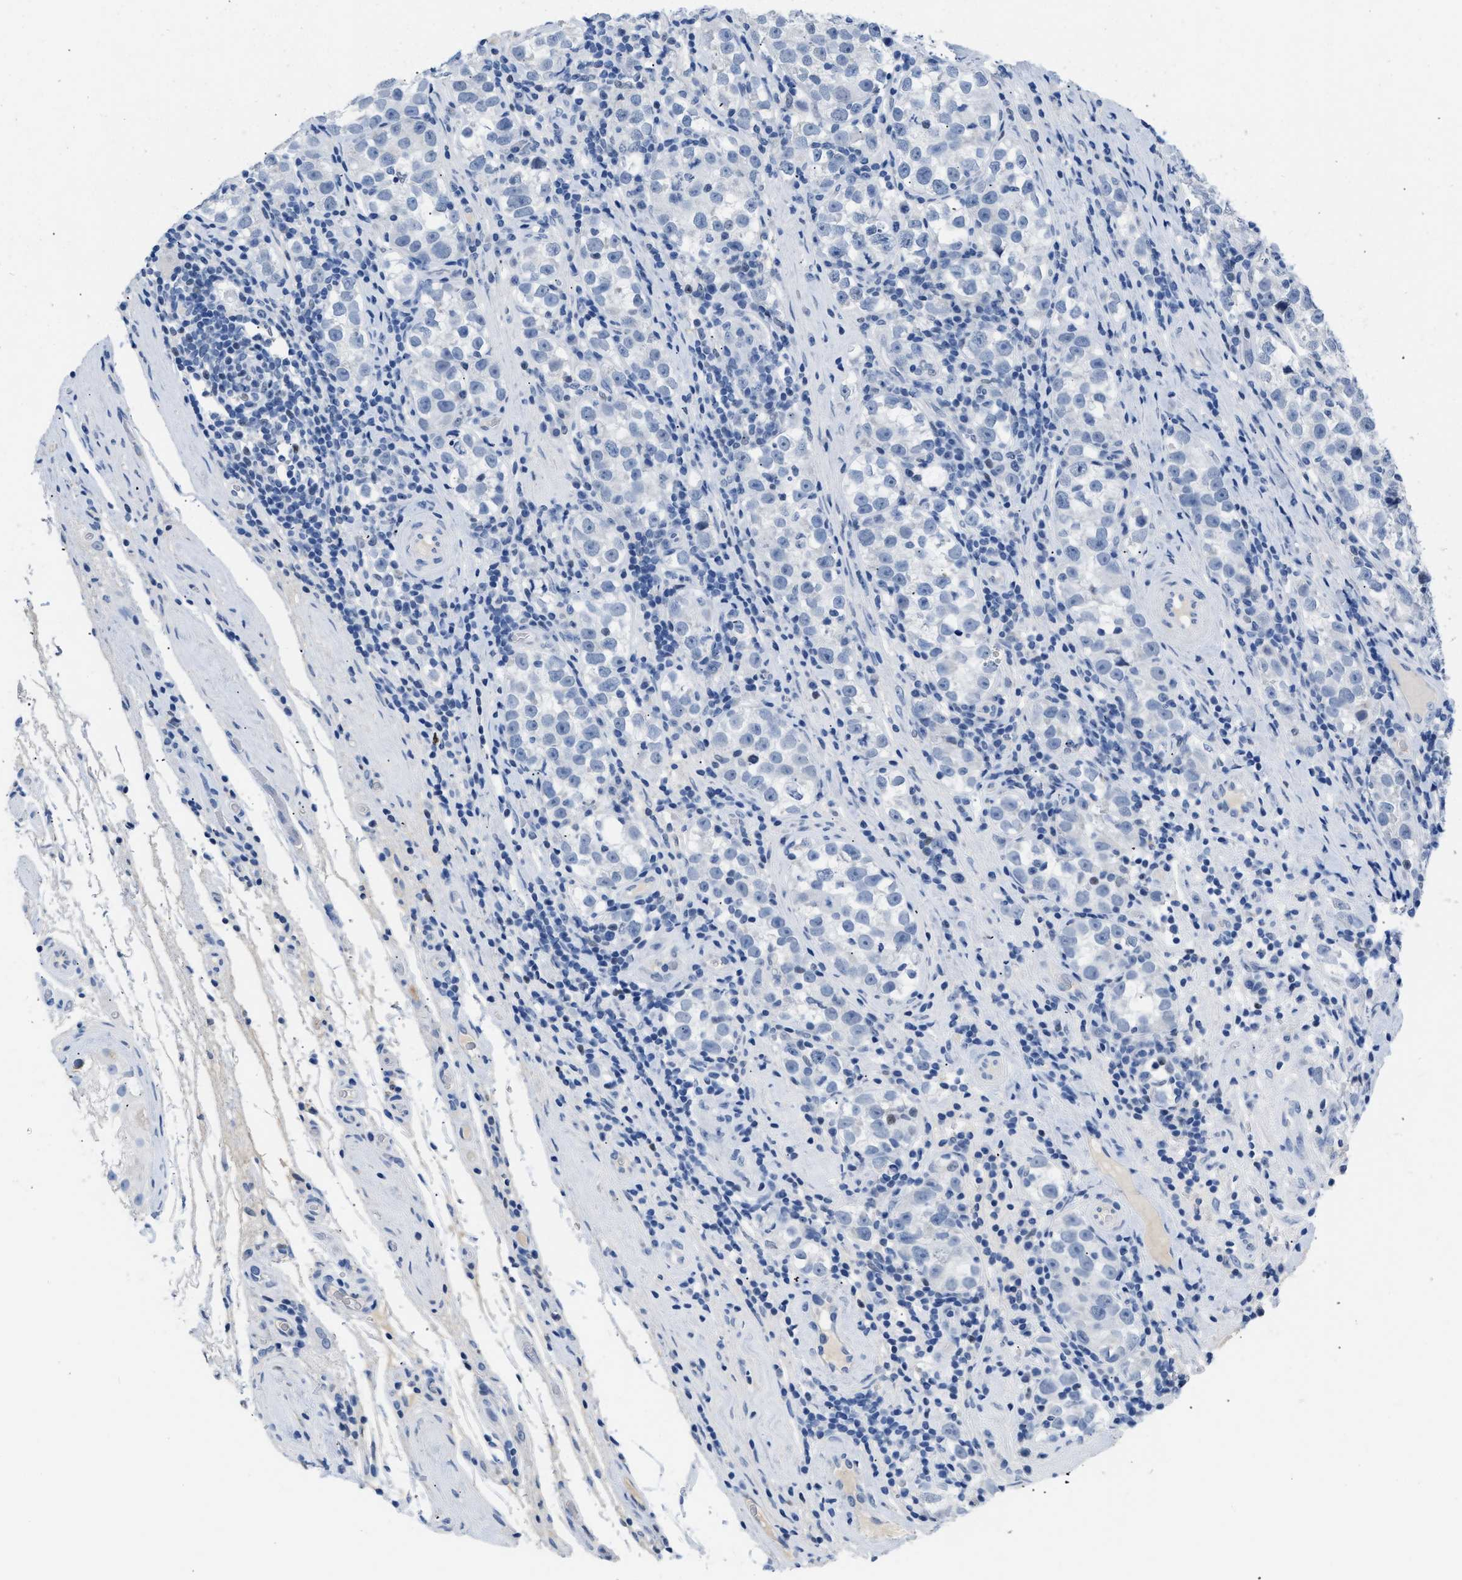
{"staining": {"intensity": "negative", "quantity": "none", "location": "none"}, "tissue": "testis cancer", "cell_type": "Tumor cells", "image_type": "cancer", "snomed": [{"axis": "morphology", "description": "Normal tissue, NOS"}, {"axis": "morphology", "description": "Seminoma, NOS"}, {"axis": "topography", "description": "Testis"}], "caption": "This is an immunohistochemistry image of human testis seminoma. There is no positivity in tumor cells.", "gene": "BOLL", "patient": {"sex": "male", "age": 43}}